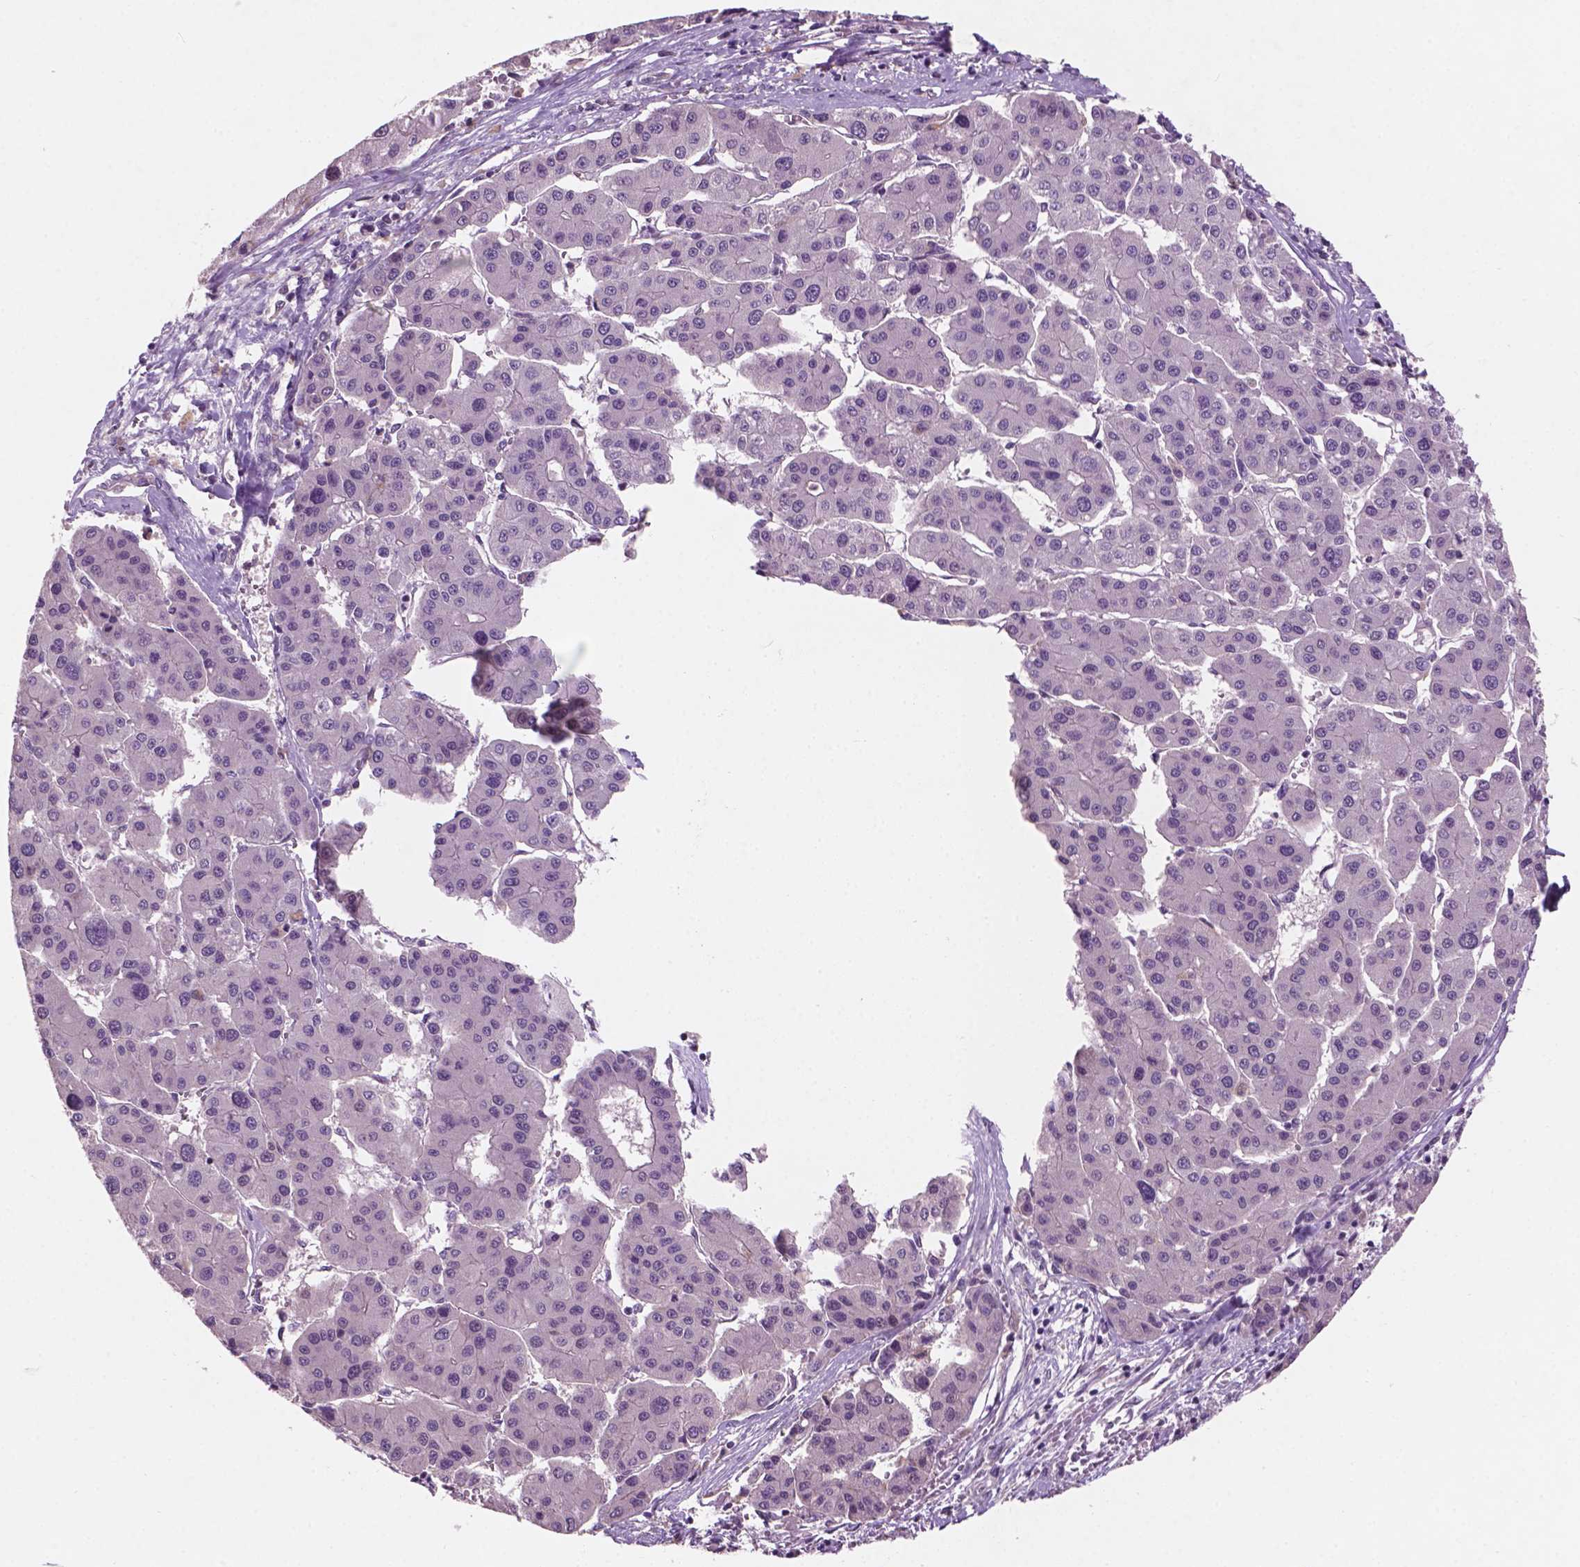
{"staining": {"intensity": "negative", "quantity": "none", "location": "none"}, "tissue": "liver cancer", "cell_type": "Tumor cells", "image_type": "cancer", "snomed": [{"axis": "morphology", "description": "Carcinoma, Hepatocellular, NOS"}, {"axis": "topography", "description": "Liver"}], "caption": "High power microscopy image of an IHC histopathology image of liver hepatocellular carcinoma, revealing no significant expression in tumor cells.", "gene": "GXYLT2", "patient": {"sex": "male", "age": 73}}